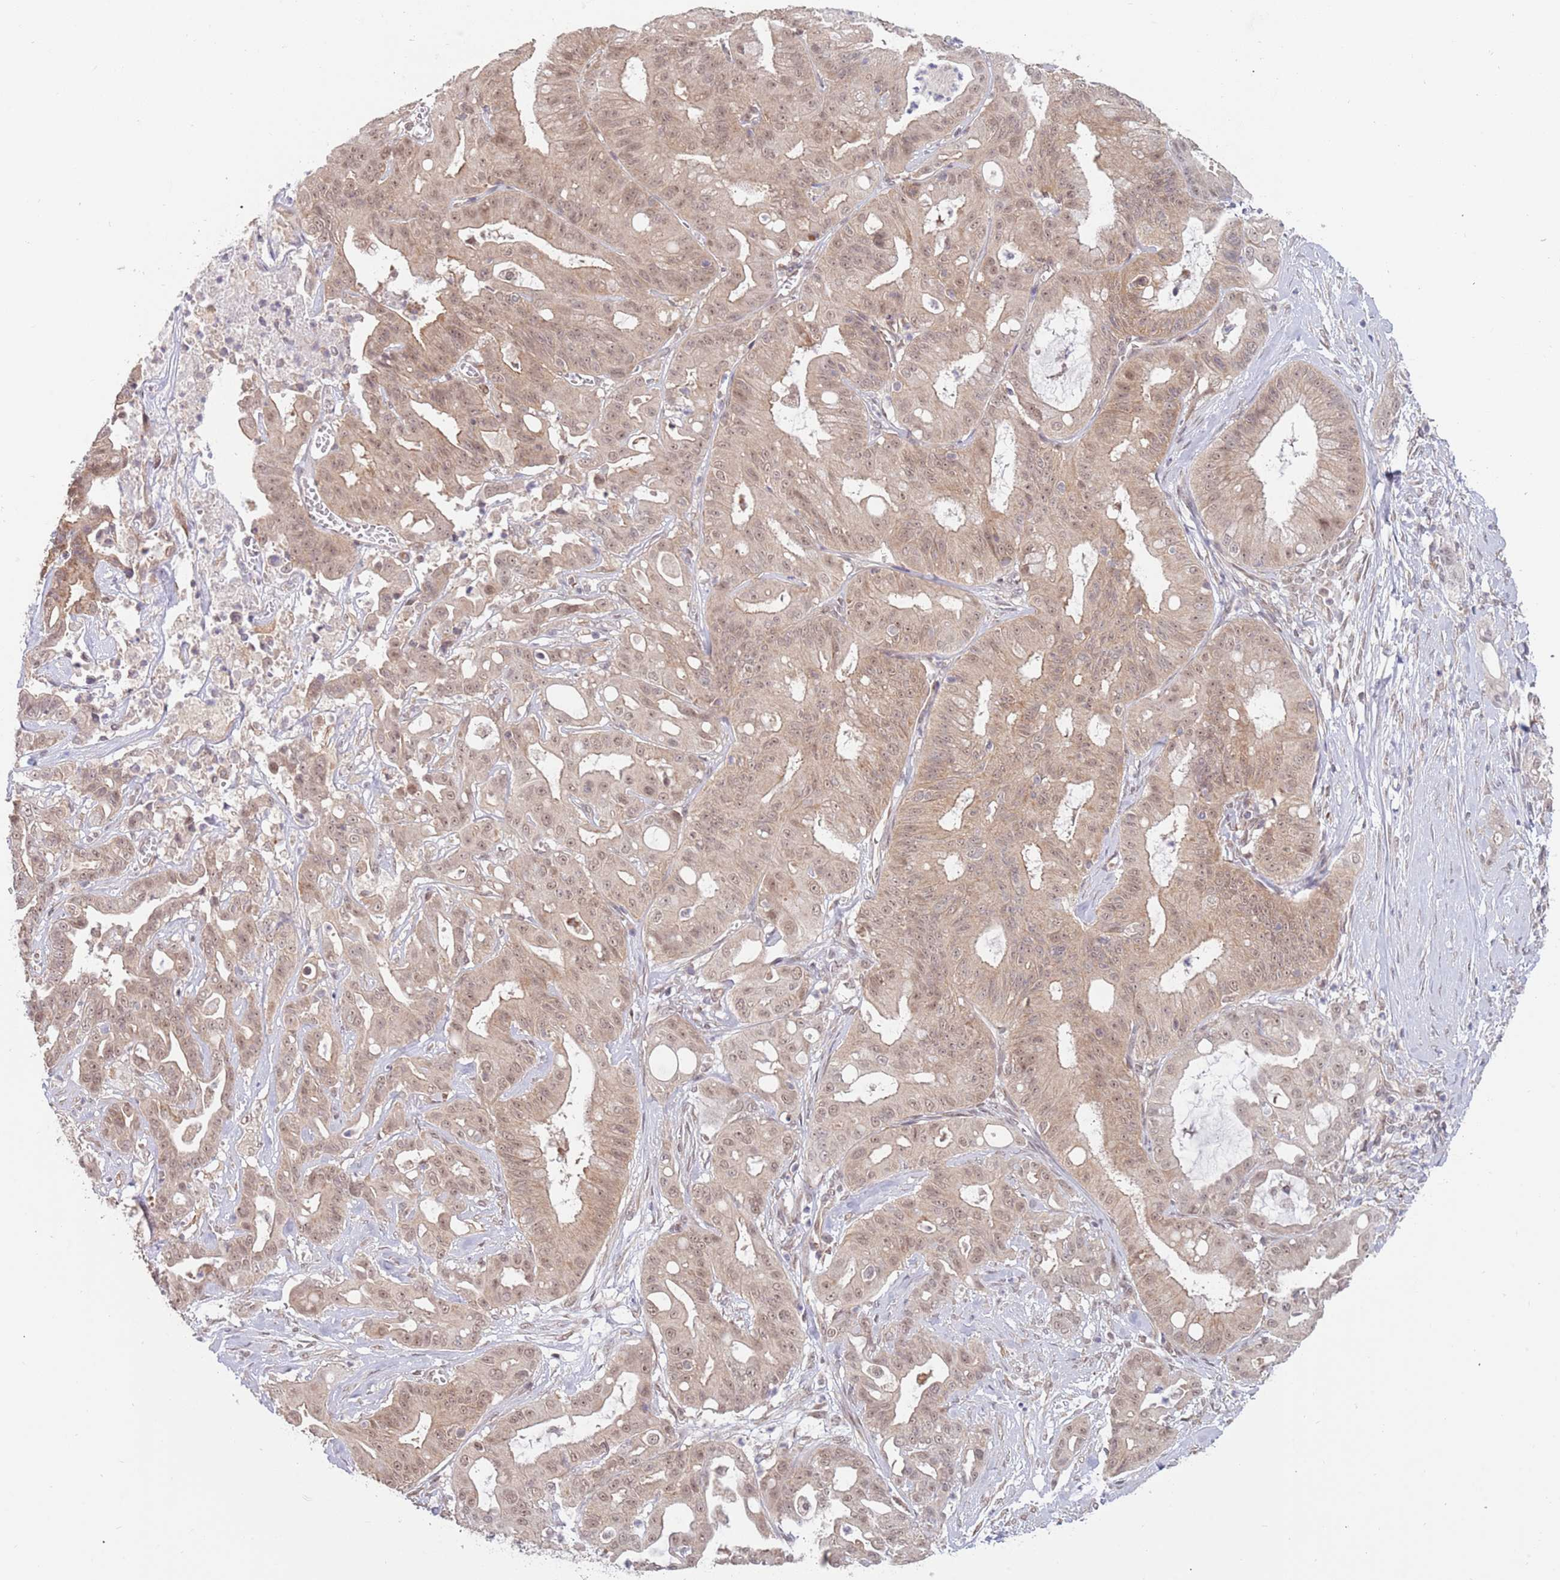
{"staining": {"intensity": "weak", "quantity": ">75%", "location": "cytoplasmic/membranous,nuclear"}, "tissue": "ovarian cancer", "cell_type": "Tumor cells", "image_type": "cancer", "snomed": [{"axis": "morphology", "description": "Cystadenocarcinoma, mucinous, NOS"}, {"axis": "topography", "description": "Ovary"}], "caption": "Mucinous cystadenocarcinoma (ovarian) stained with a brown dye shows weak cytoplasmic/membranous and nuclear positive expression in approximately >75% of tumor cells.", "gene": "UQCC3", "patient": {"sex": "female", "age": 70}}